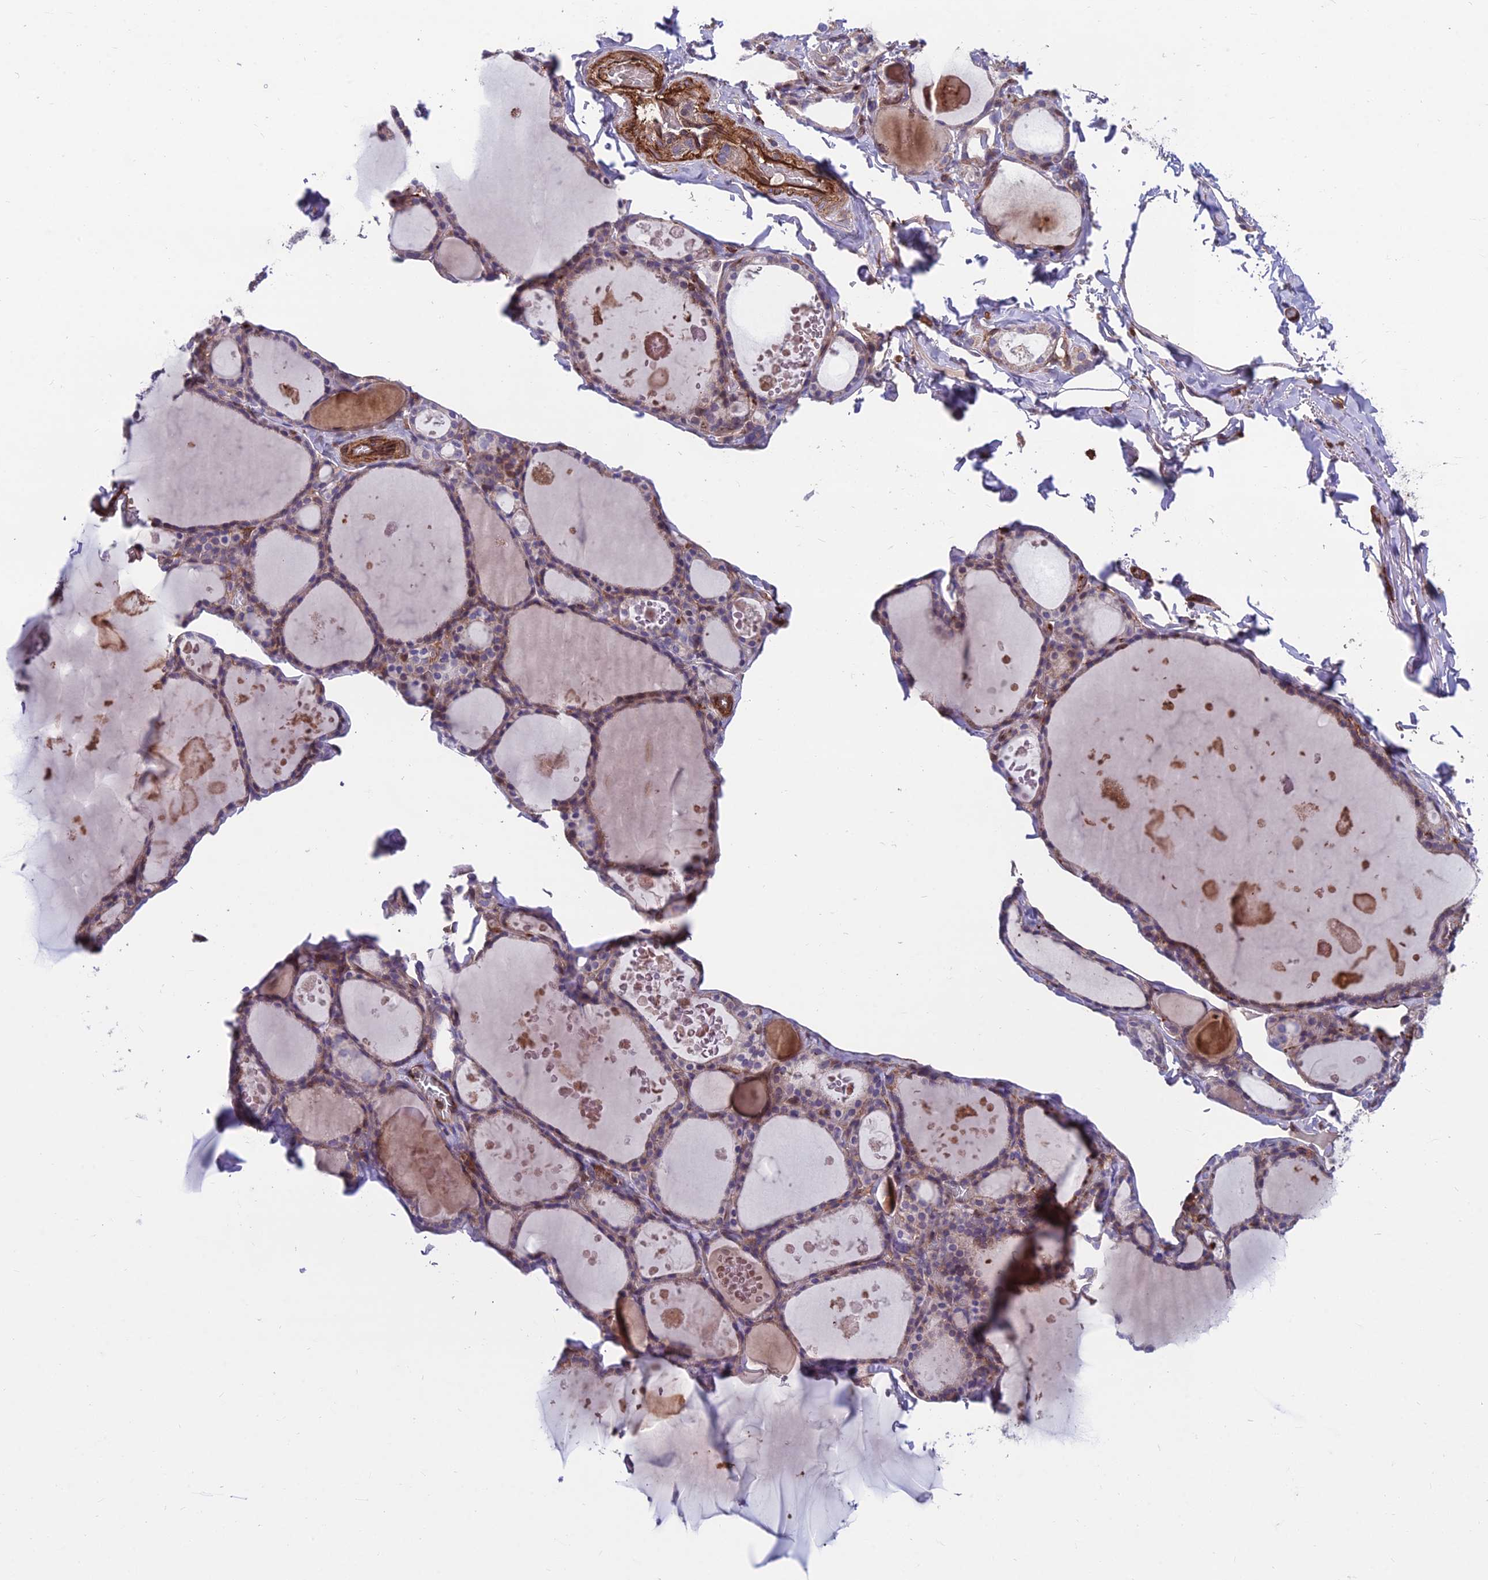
{"staining": {"intensity": "weak", "quantity": "<25%", "location": "cytoplasmic/membranous"}, "tissue": "thyroid gland", "cell_type": "Glandular cells", "image_type": "normal", "snomed": [{"axis": "morphology", "description": "Normal tissue, NOS"}, {"axis": "topography", "description": "Thyroid gland"}], "caption": "An image of thyroid gland stained for a protein shows no brown staining in glandular cells.", "gene": "RTN4RL1", "patient": {"sex": "male", "age": 56}}